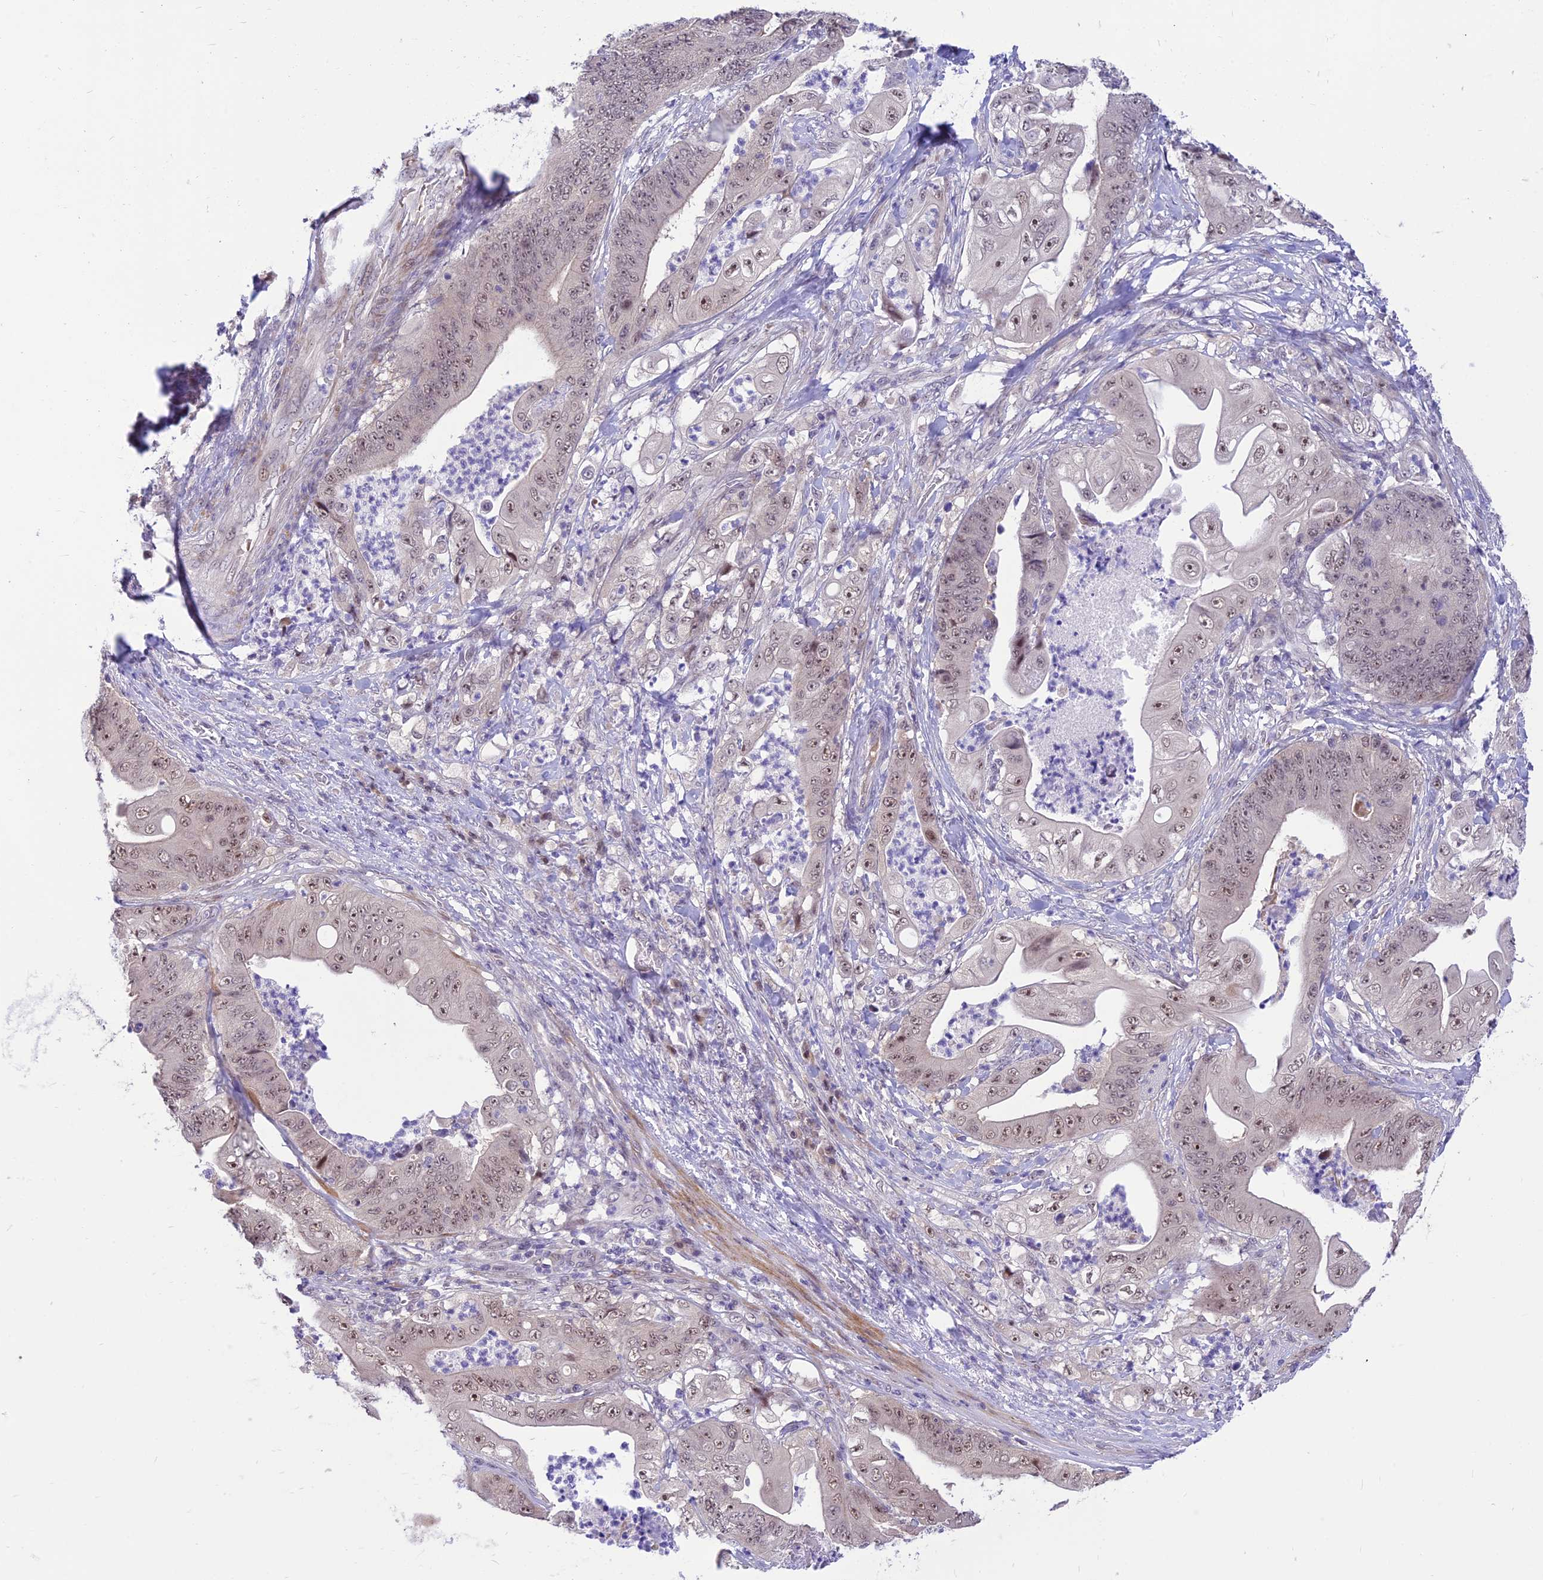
{"staining": {"intensity": "moderate", "quantity": ">75%", "location": "nuclear"}, "tissue": "stomach cancer", "cell_type": "Tumor cells", "image_type": "cancer", "snomed": [{"axis": "morphology", "description": "Adenocarcinoma, NOS"}, {"axis": "topography", "description": "Stomach"}], "caption": "Stomach cancer stained with a protein marker demonstrates moderate staining in tumor cells.", "gene": "ASPDH", "patient": {"sex": "female", "age": 73}}